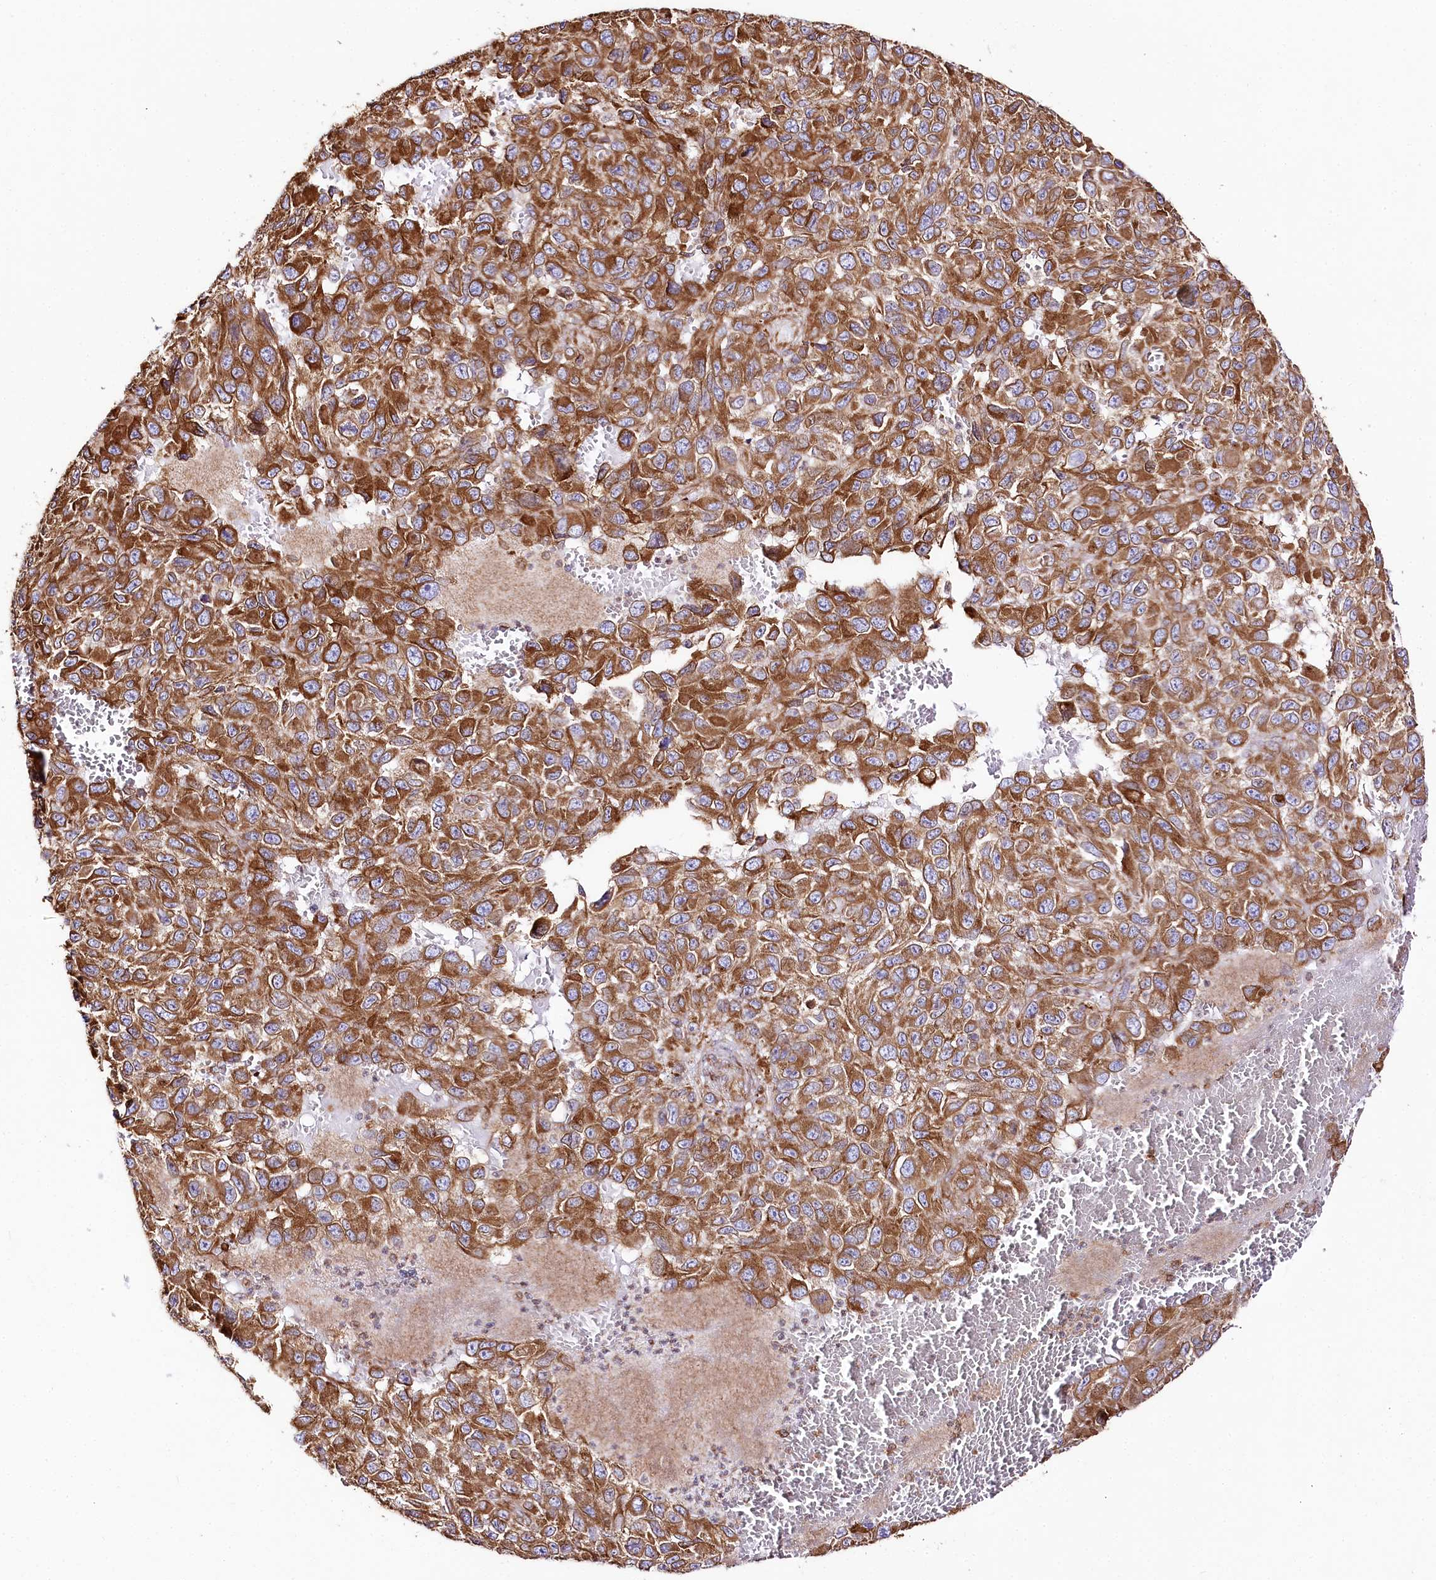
{"staining": {"intensity": "moderate", "quantity": ">75%", "location": "cytoplasmic/membranous"}, "tissue": "melanoma", "cell_type": "Tumor cells", "image_type": "cancer", "snomed": [{"axis": "morphology", "description": "Normal tissue, NOS"}, {"axis": "morphology", "description": "Malignant melanoma, NOS"}, {"axis": "topography", "description": "Skin"}], "caption": "Melanoma was stained to show a protein in brown. There is medium levels of moderate cytoplasmic/membranous staining in approximately >75% of tumor cells. (Brightfield microscopy of DAB IHC at high magnification).", "gene": "CNPY2", "patient": {"sex": "female", "age": 96}}